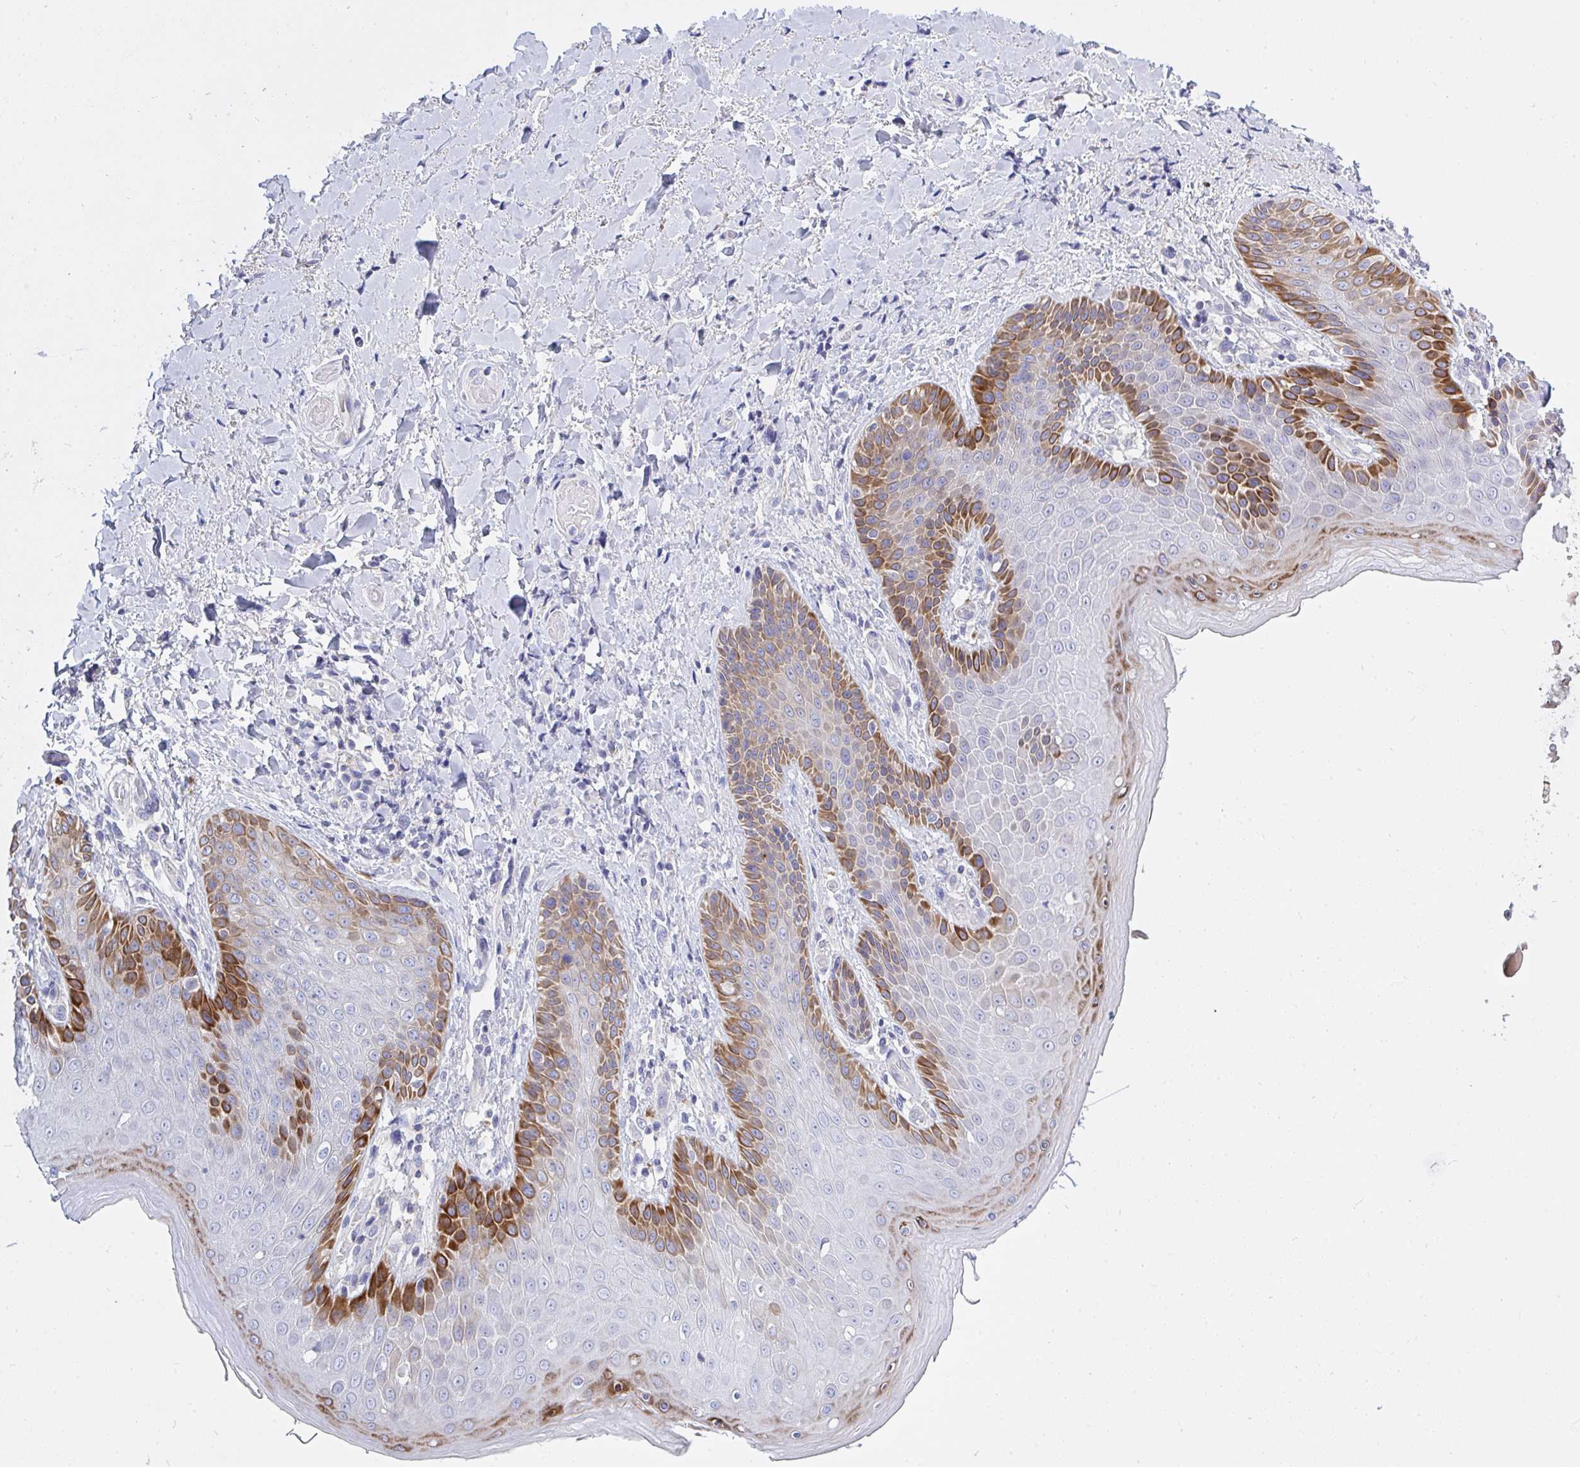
{"staining": {"intensity": "strong", "quantity": "<25%", "location": "cytoplasmic/membranous"}, "tissue": "skin", "cell_type": "Epidermal cells", "image_type": "normal", "snomed": [{"axis": "morphology", "description": "Normal tissue, NOS"}, {"axis": "topography", "description": "Anal"}, {"axis": "topography", "description": "Peripheral nerve tissue"}], "caption": "Protein analysis of normal skin shows strong cytoplasmic/membranous positivity in about <25% of epidermal cells.", "gene": "ZNF561", "patient": {"sex": "male", "age": 51}}